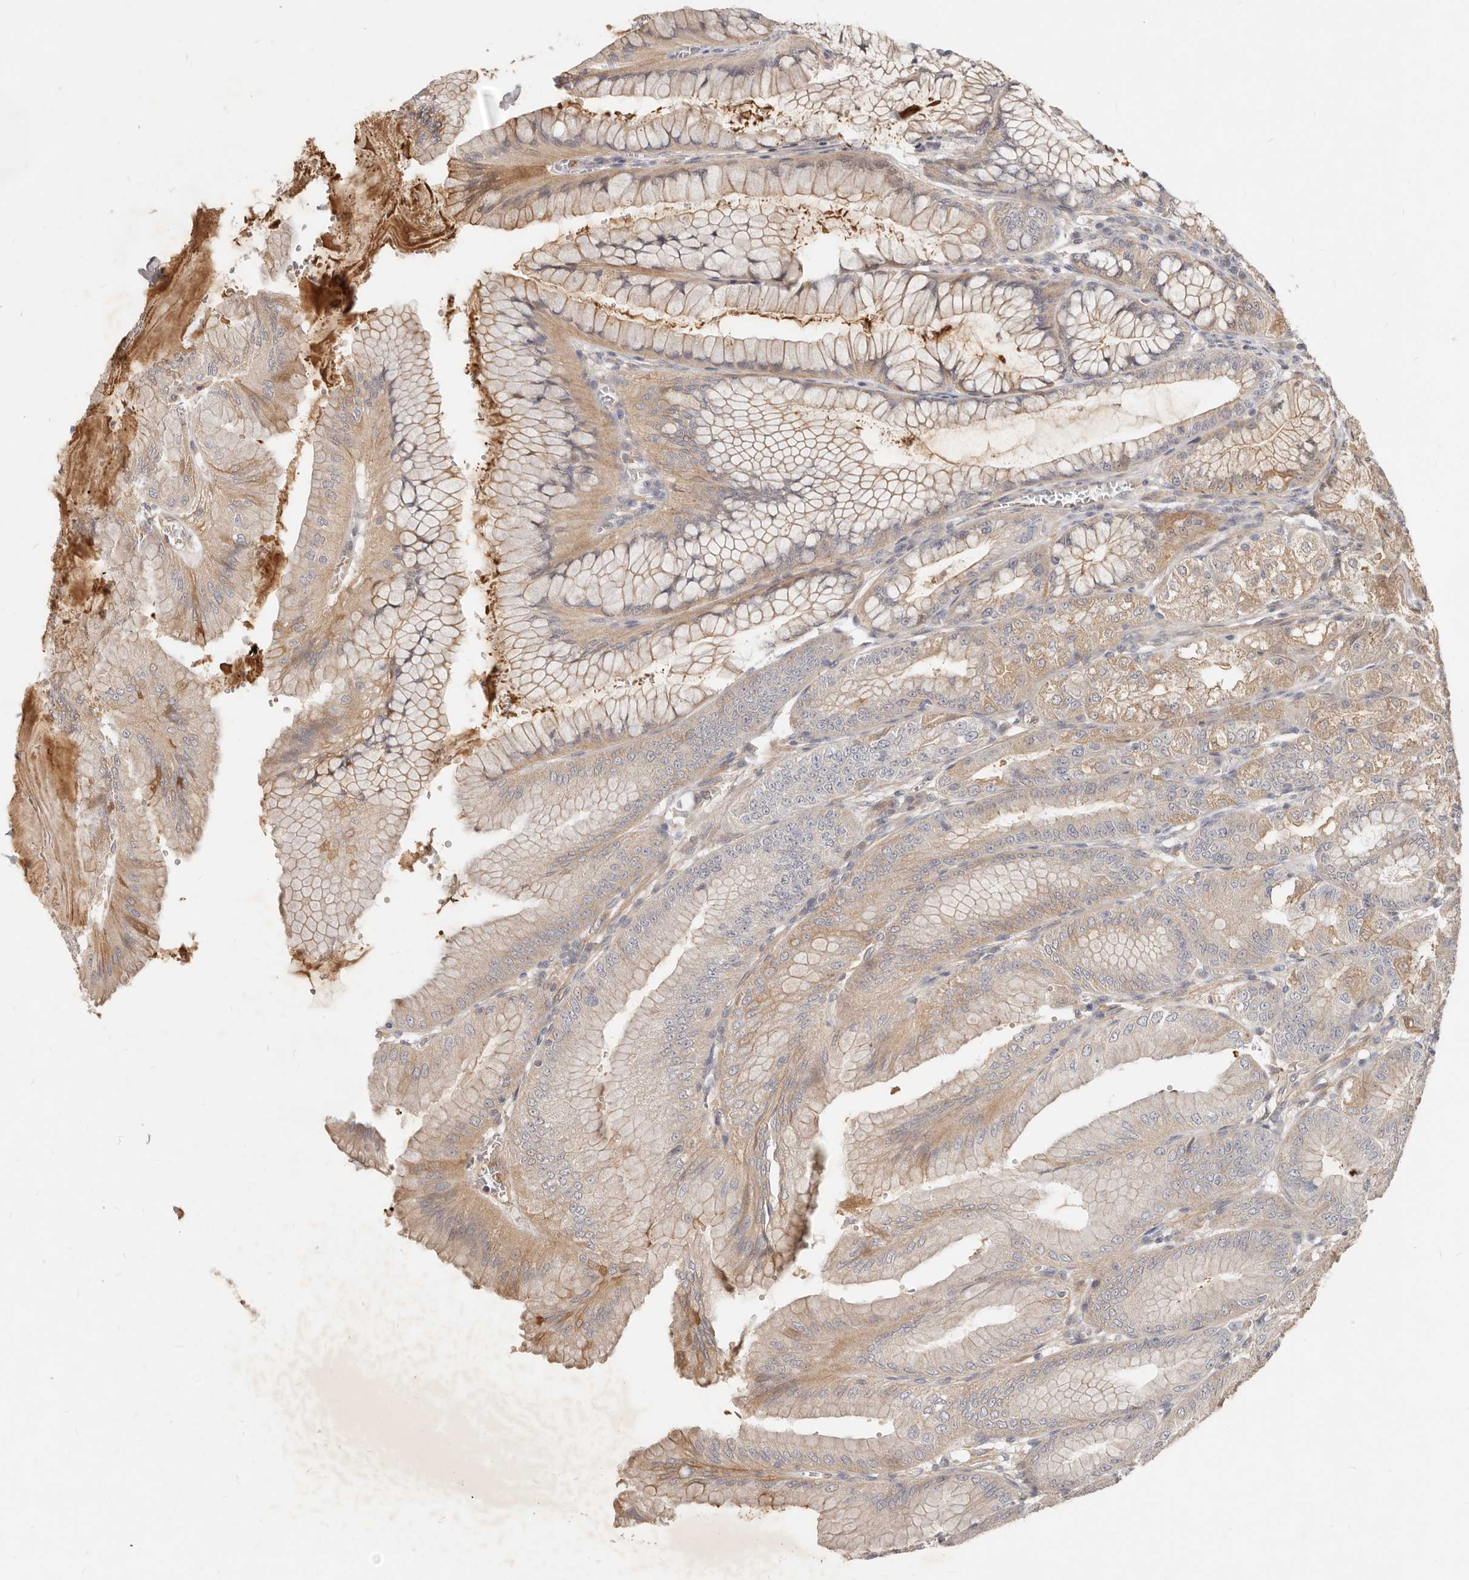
{"staining": {"intensity": "weak", "quantity": ">75%", "location": "cytoplasmic/membranous"}, "tissue": "stomach", "cell_type": "Glandular cells", "image_type": "normal", "snomed": [{"axis": "morphology", "description": "Normal tissue, NOS"}, {"axis": "topography", "description": "Stomach, lower"}], "caption": "Immunohistochemical staining of unremarkable human stomach demonstrates >75% levels of weak cytoplasmic/membranous protein staining in about >75% of glandular cells.", "gene": "USP49", "patient": {"sex": "male", "age": 71}}